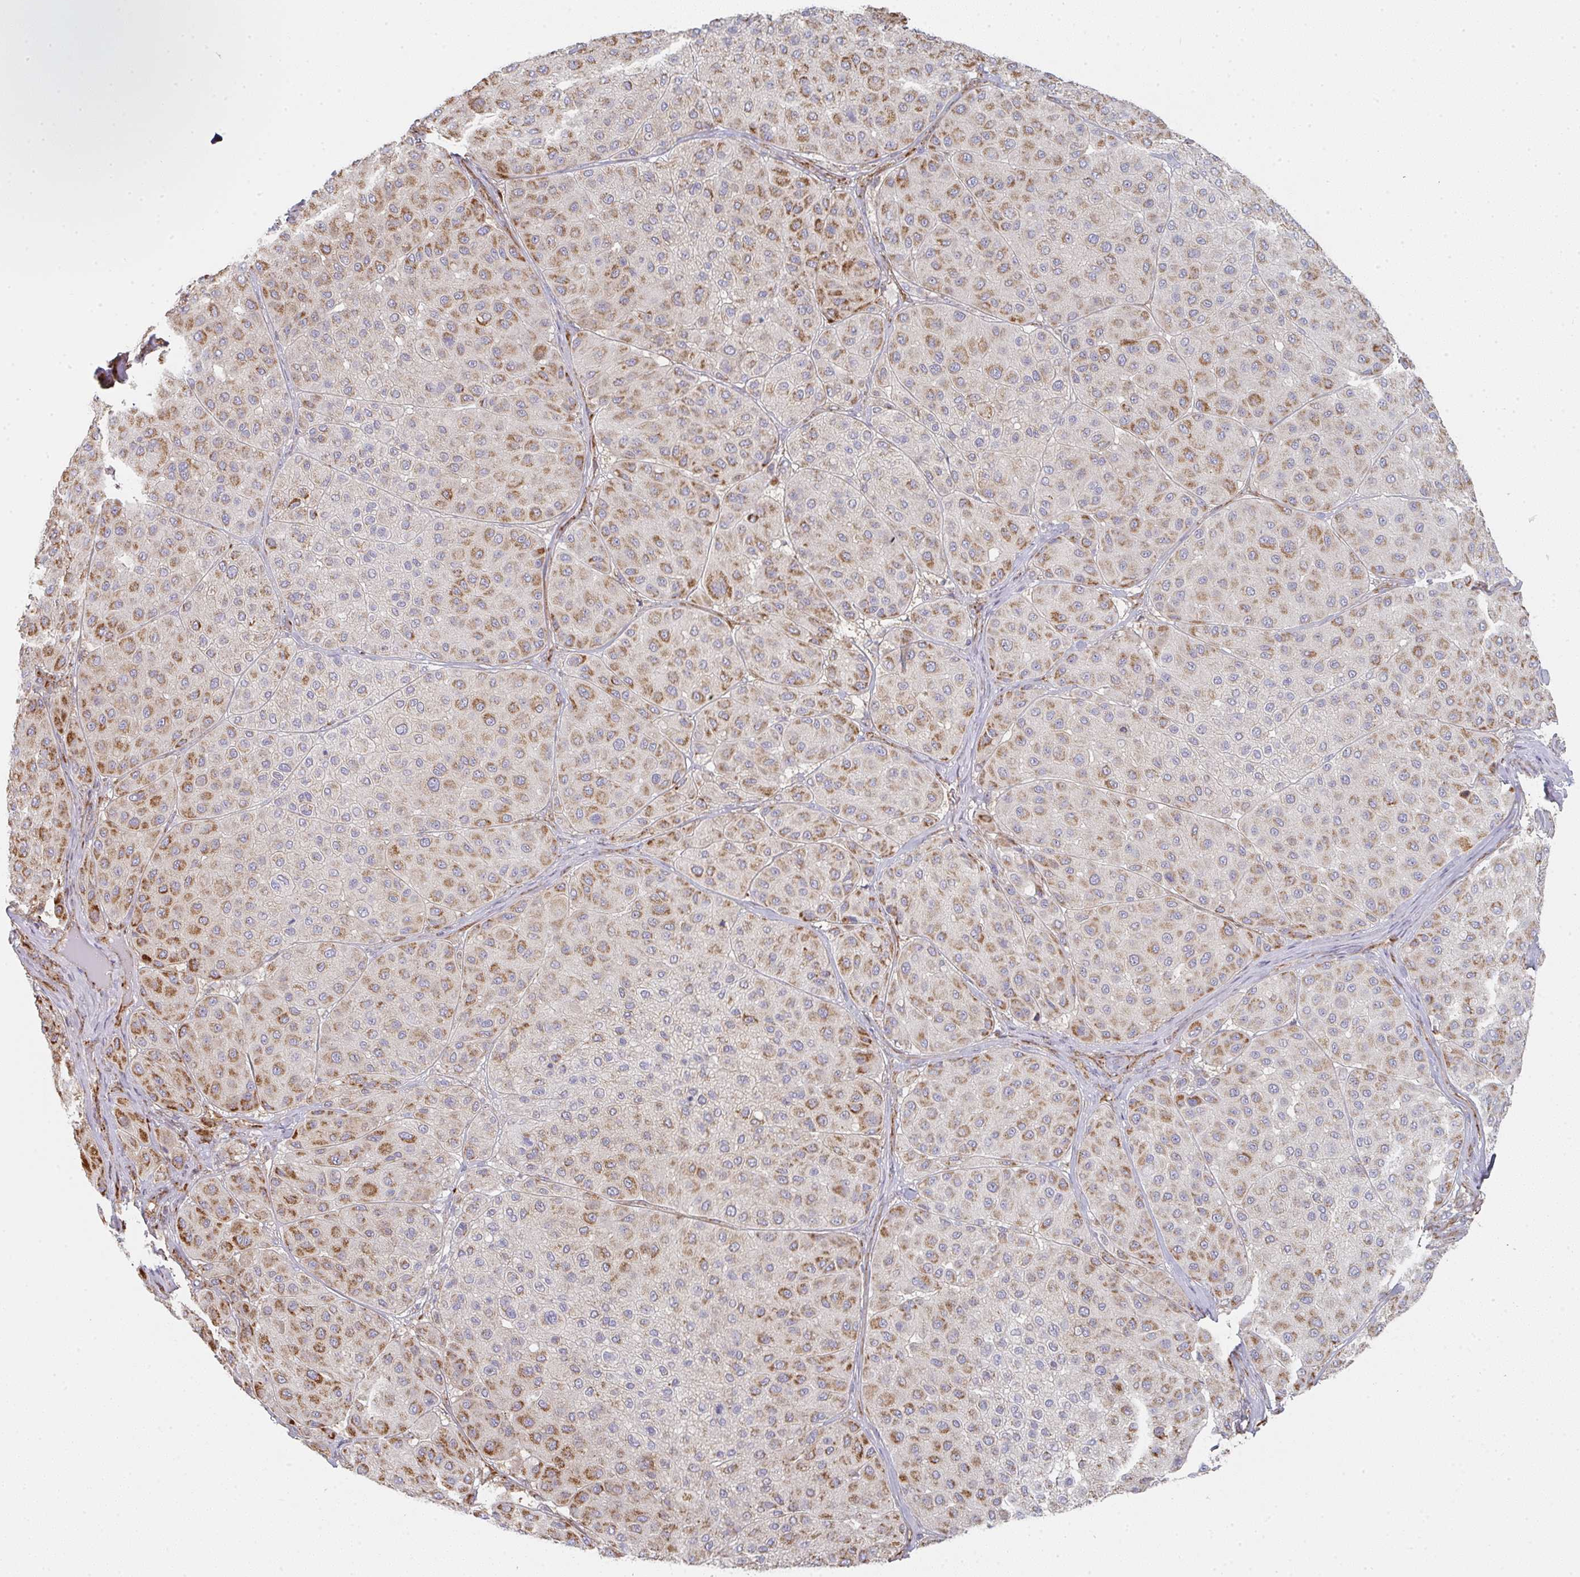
{"staining": {"intensity": "moderate", "quantity": ">75%", "location": "cytoplasmic/membranous"}, "tissue": "melanoma", "cell_type": "Tumor cells", "image_type": "cancer", "snomed": [{"axis": "morphology", "description": "Malignant melanoma, Metastatic site"}, {"axis": "topography", "description": "Smooth muscle"}], "caption": "Melanoma was stained to show a protein in brown. There is medium levels of moderate cytoplasmic/membranous staining in approximately >75% of tumor cells. (DAB (3,3'-diaminobenzidine) = brown stain, brightfield microscopy at high magnification).", "gene": "ZNF526", "patient": {"sex": "male", "age": 41}}